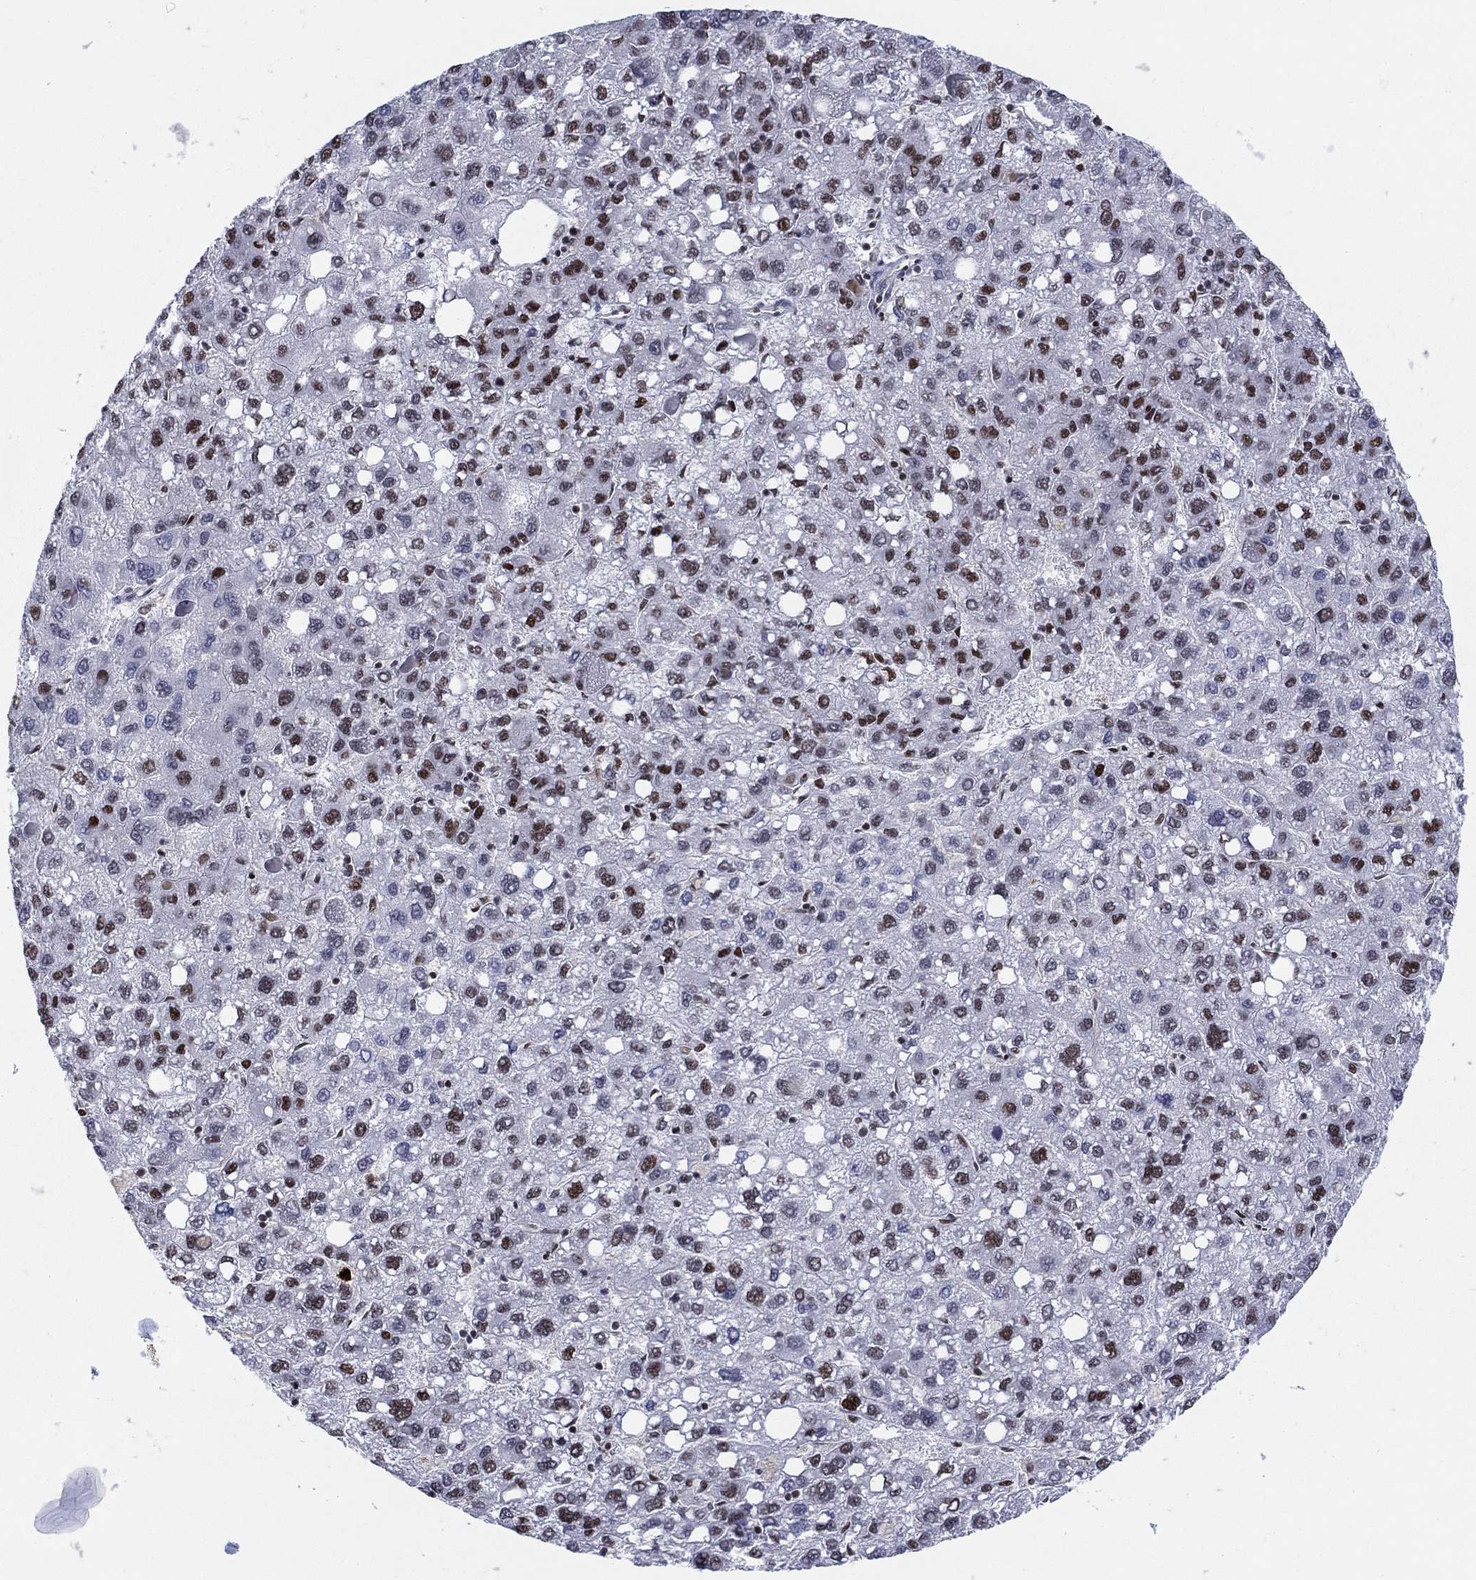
{"staining": {"intensity": "moderate", "quantity": "25%-75%", "location": "nuclear"}, "tissue": "liver cancer", "cell_type": "Tumor cells", "image_type": "cancer", "snomed": [{"axis": "morphology", "description": "Carcinoma, Hepatocellular, NOS"}, {"axis": "topography", "description": "Liver"}], "caption": "Tumor cells demonstrate medium levels of moderate nuclear expression in about 25%-75% of cells in human hepatocellular carcinoma (liver).", "gene": "ZNHIT3", "patient": {"sex": "female", "age": 82}}